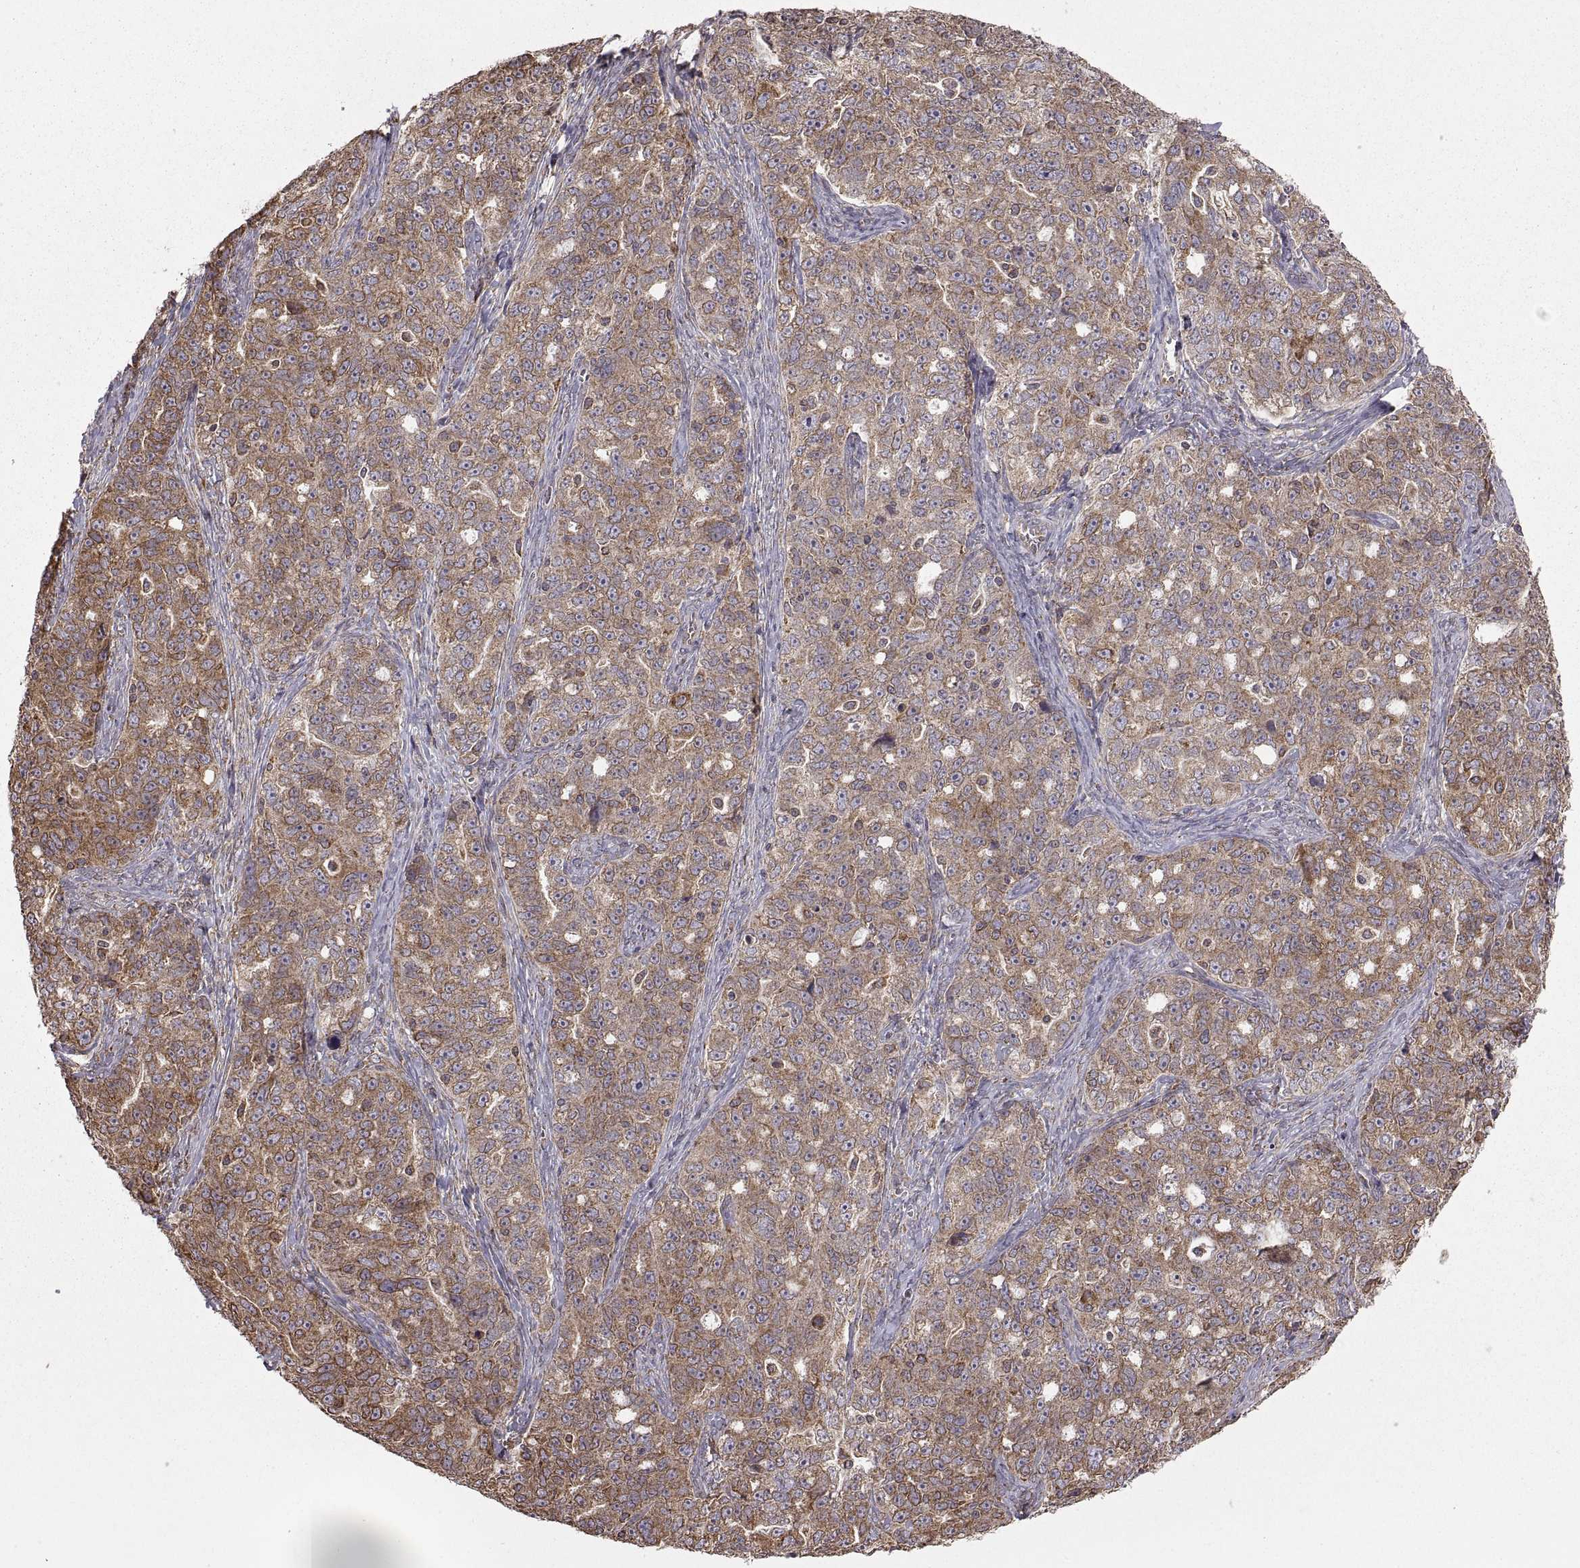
{"staining": {"intensity": "moderate", "quantity": "<25%", "location": "cytoplasmic/membranous"}, "tissue": "ovarian cancer", "cell_type": "Tumor cells", "image_type": "cancer", "snomed": [{"axis": "morphology", "description": "Cystadenocarcinoma, serous, NOS"}, {"axis": "topography", "description": "Ovary"}], "caption": "There is low levels of moderate cytoplasmic/membranous staining in tumor cells of serous cystadenocarcinoma (ovarian), as demonstrated by immunohistochemical staining (brown color).", "gene": "PDIA3", "patient": {"sex": "female", "age": 51}}